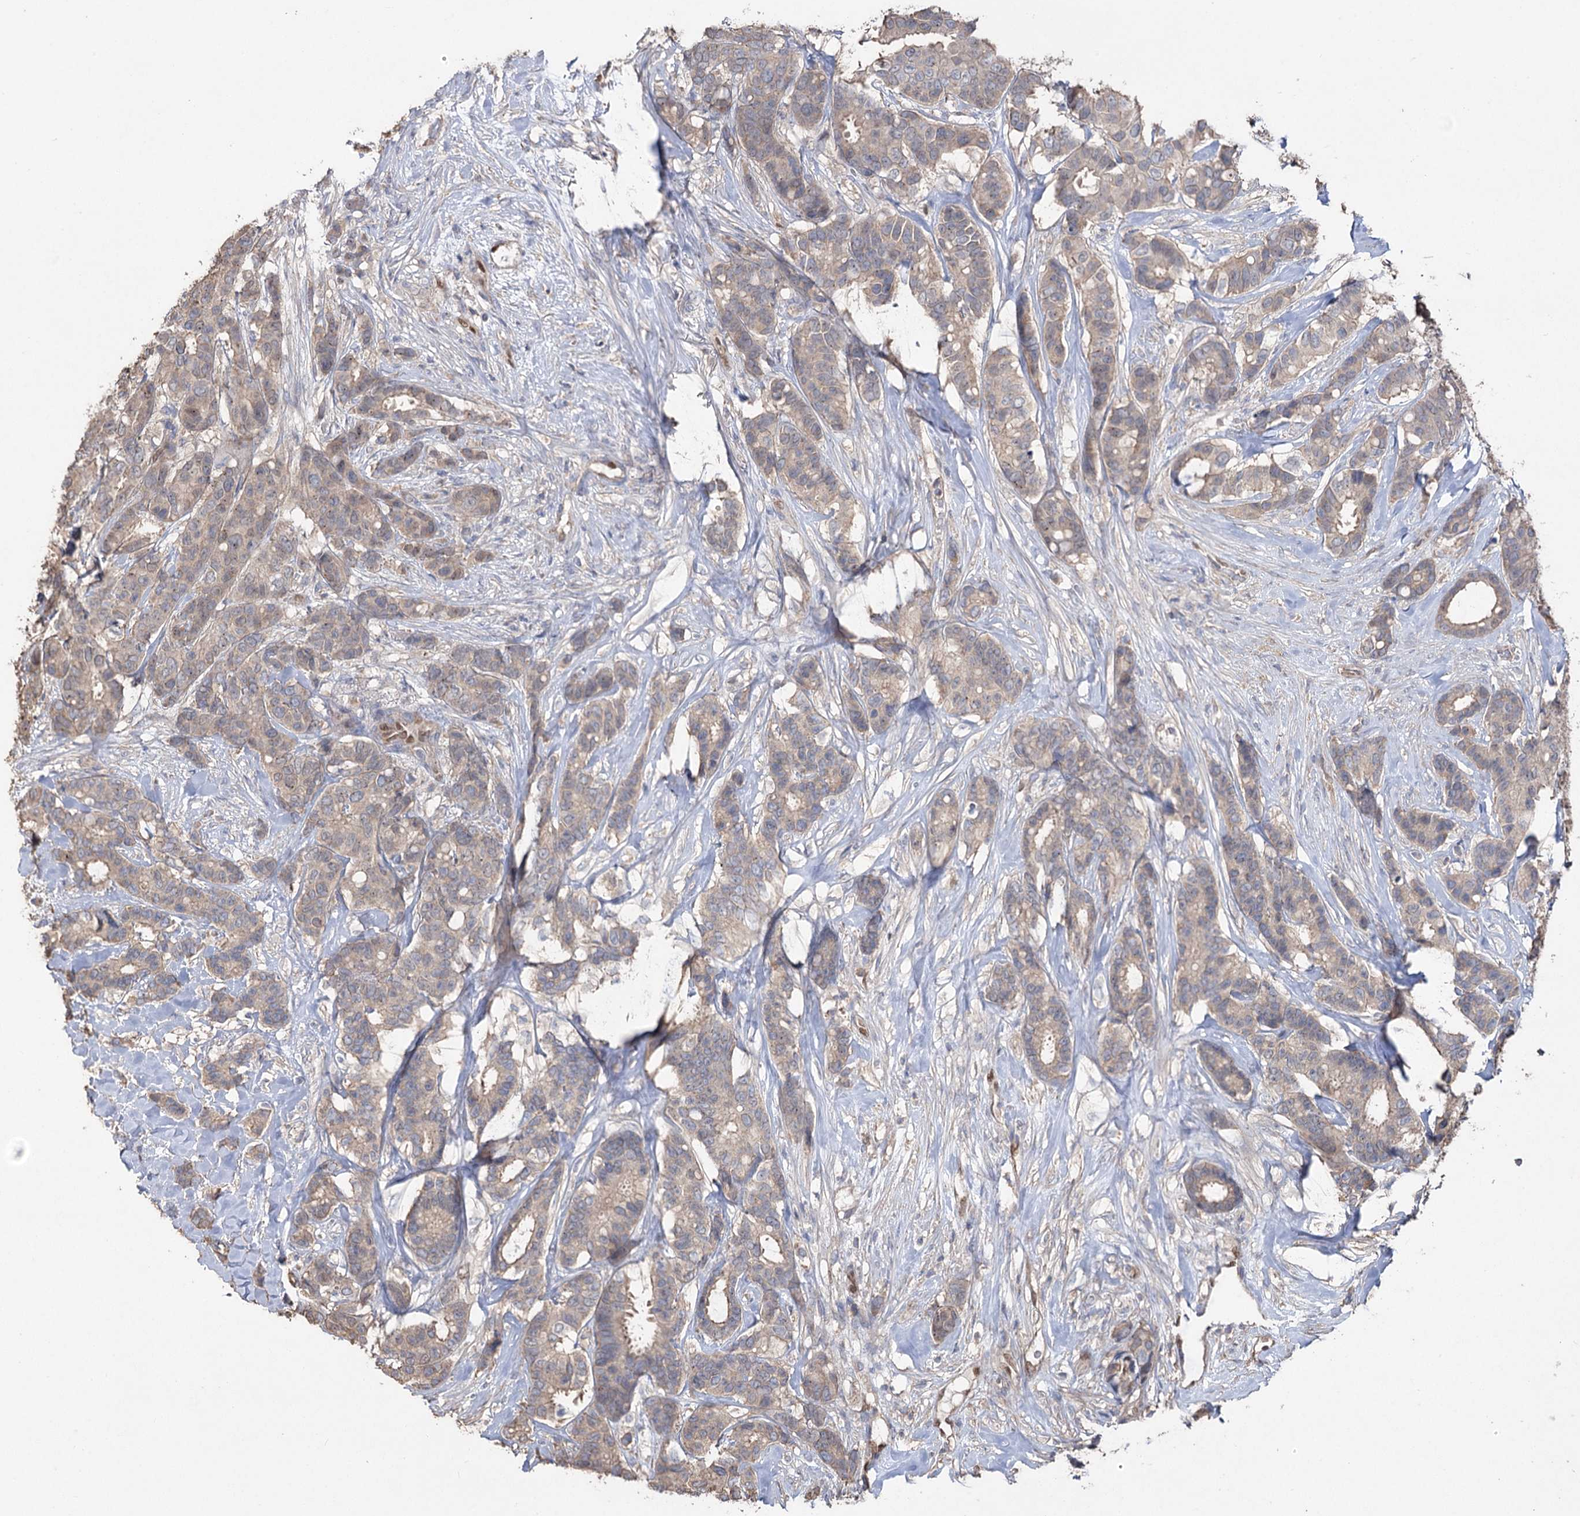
{"staining": {"intensity": "weak", "quantity": ">75%", "location": "cytoplasmic/membranous"}, "tissue": "breast cancer", "cell_type": "Tumor cells", "image_type": "cancer", "snomed": [{"axis": "morphology", "description": "Duct carcinoma"}, {"axis": "topography", "description": "Breast"}], "caption": "Immunohistochemical staining of breast intraductal carcinoma displays low levels of weak cytoplasmic/membranous staining in about >75% of tumor cells.", "gene": "FAM13B", "patient": {"sex": "female", "age": 87}}